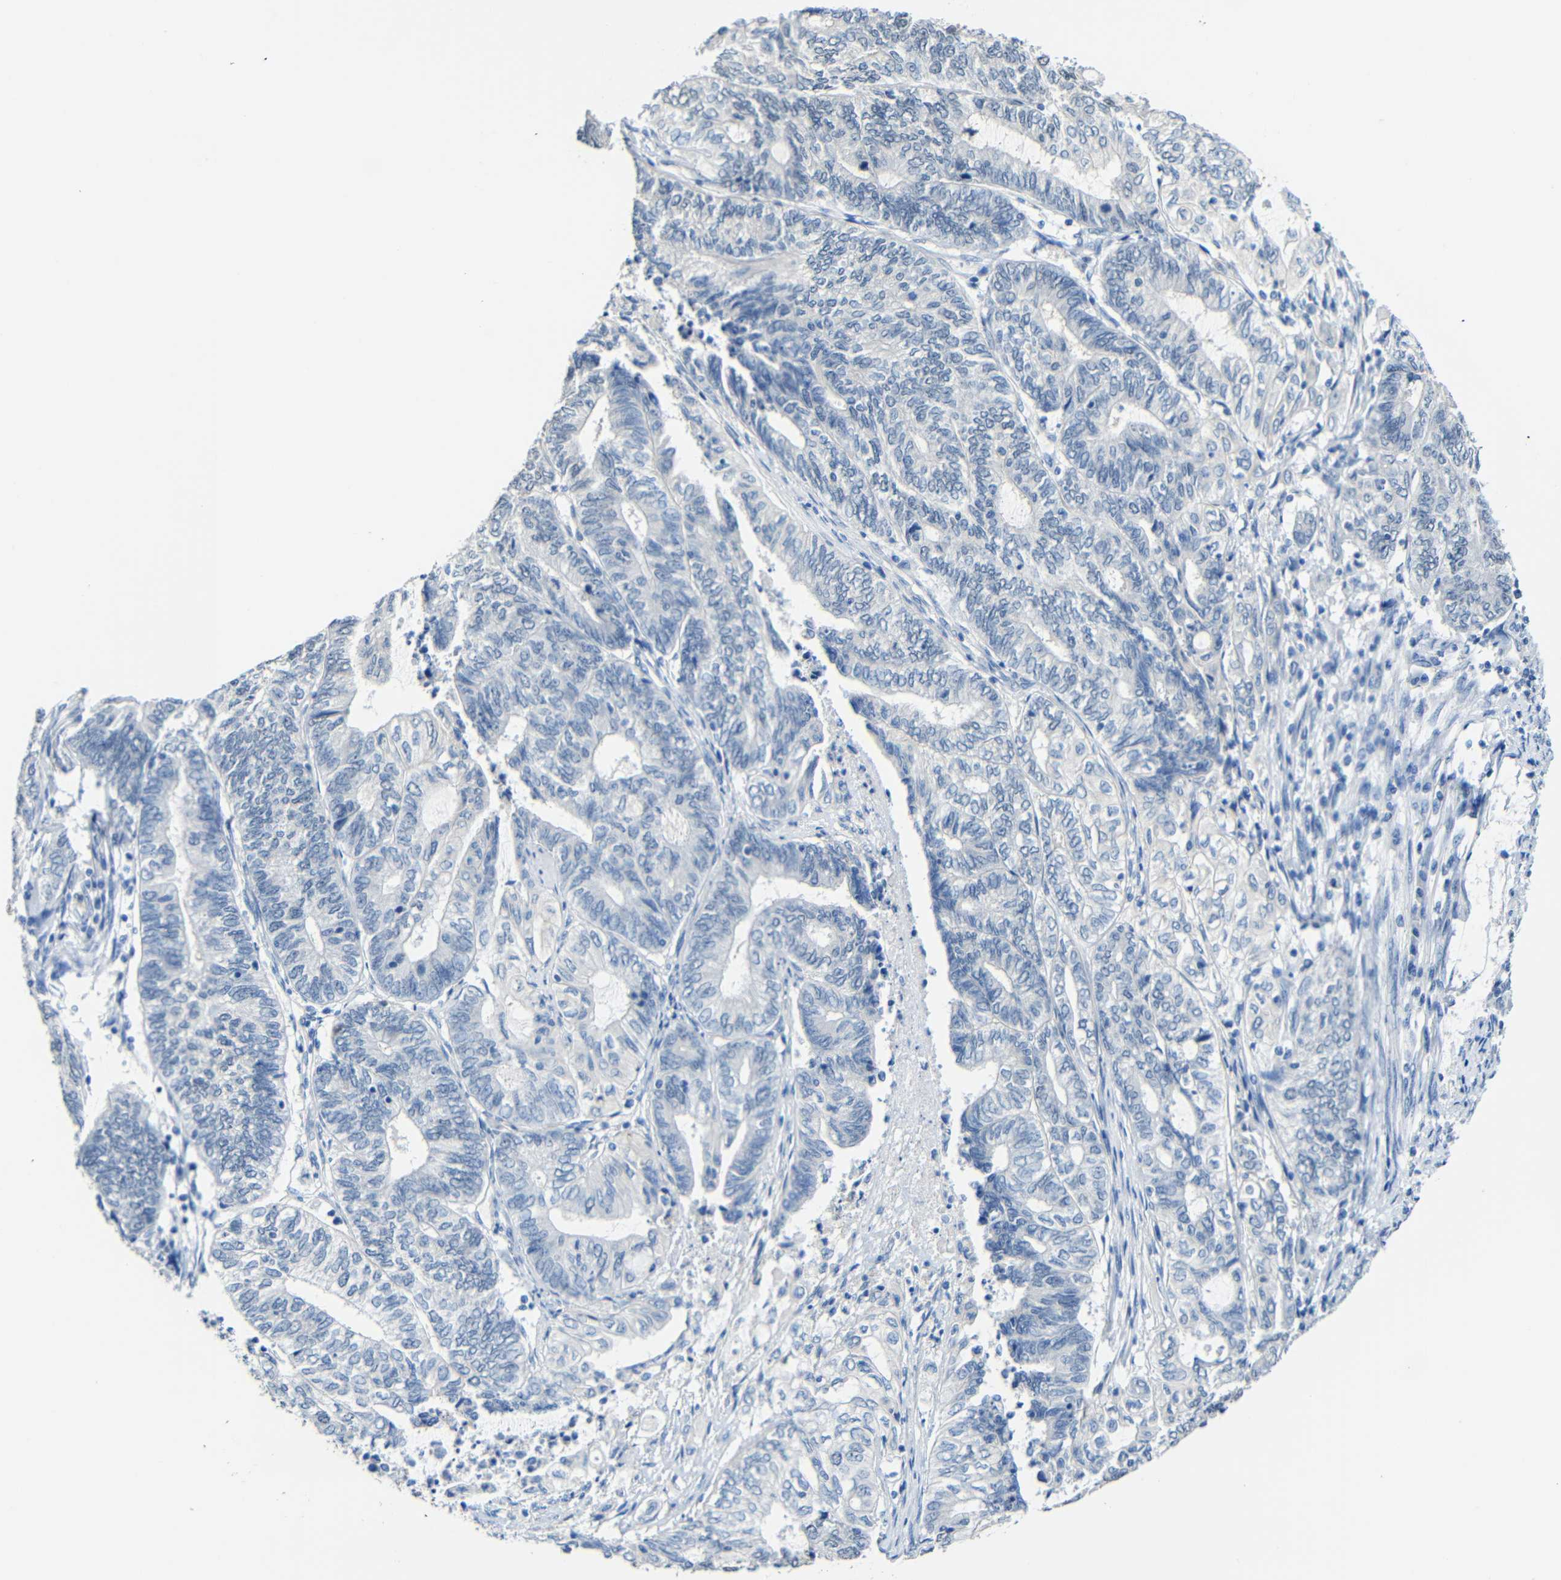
{"staining": {"intensity": "negative", "quantity": "none", "location": "none"}, "tissue": "endometrial cancer", "cell_type": "Tumor cells", "image_type": "cancer", "snomed": [{"axis": "morphology", "description": "Adenocarcinoma, NOS"}, {"axis": "topography", "description": "Uterus"}, {"axis": "topography", "description": "Endometrium"}], "caption": "A micrograph of endometrial cancer (adenocarcinoma) stained for a protein exhibits no brown staining in tumor cells.", "gene": "STBD1", "patient": {"sex": "female", "age": 70}}